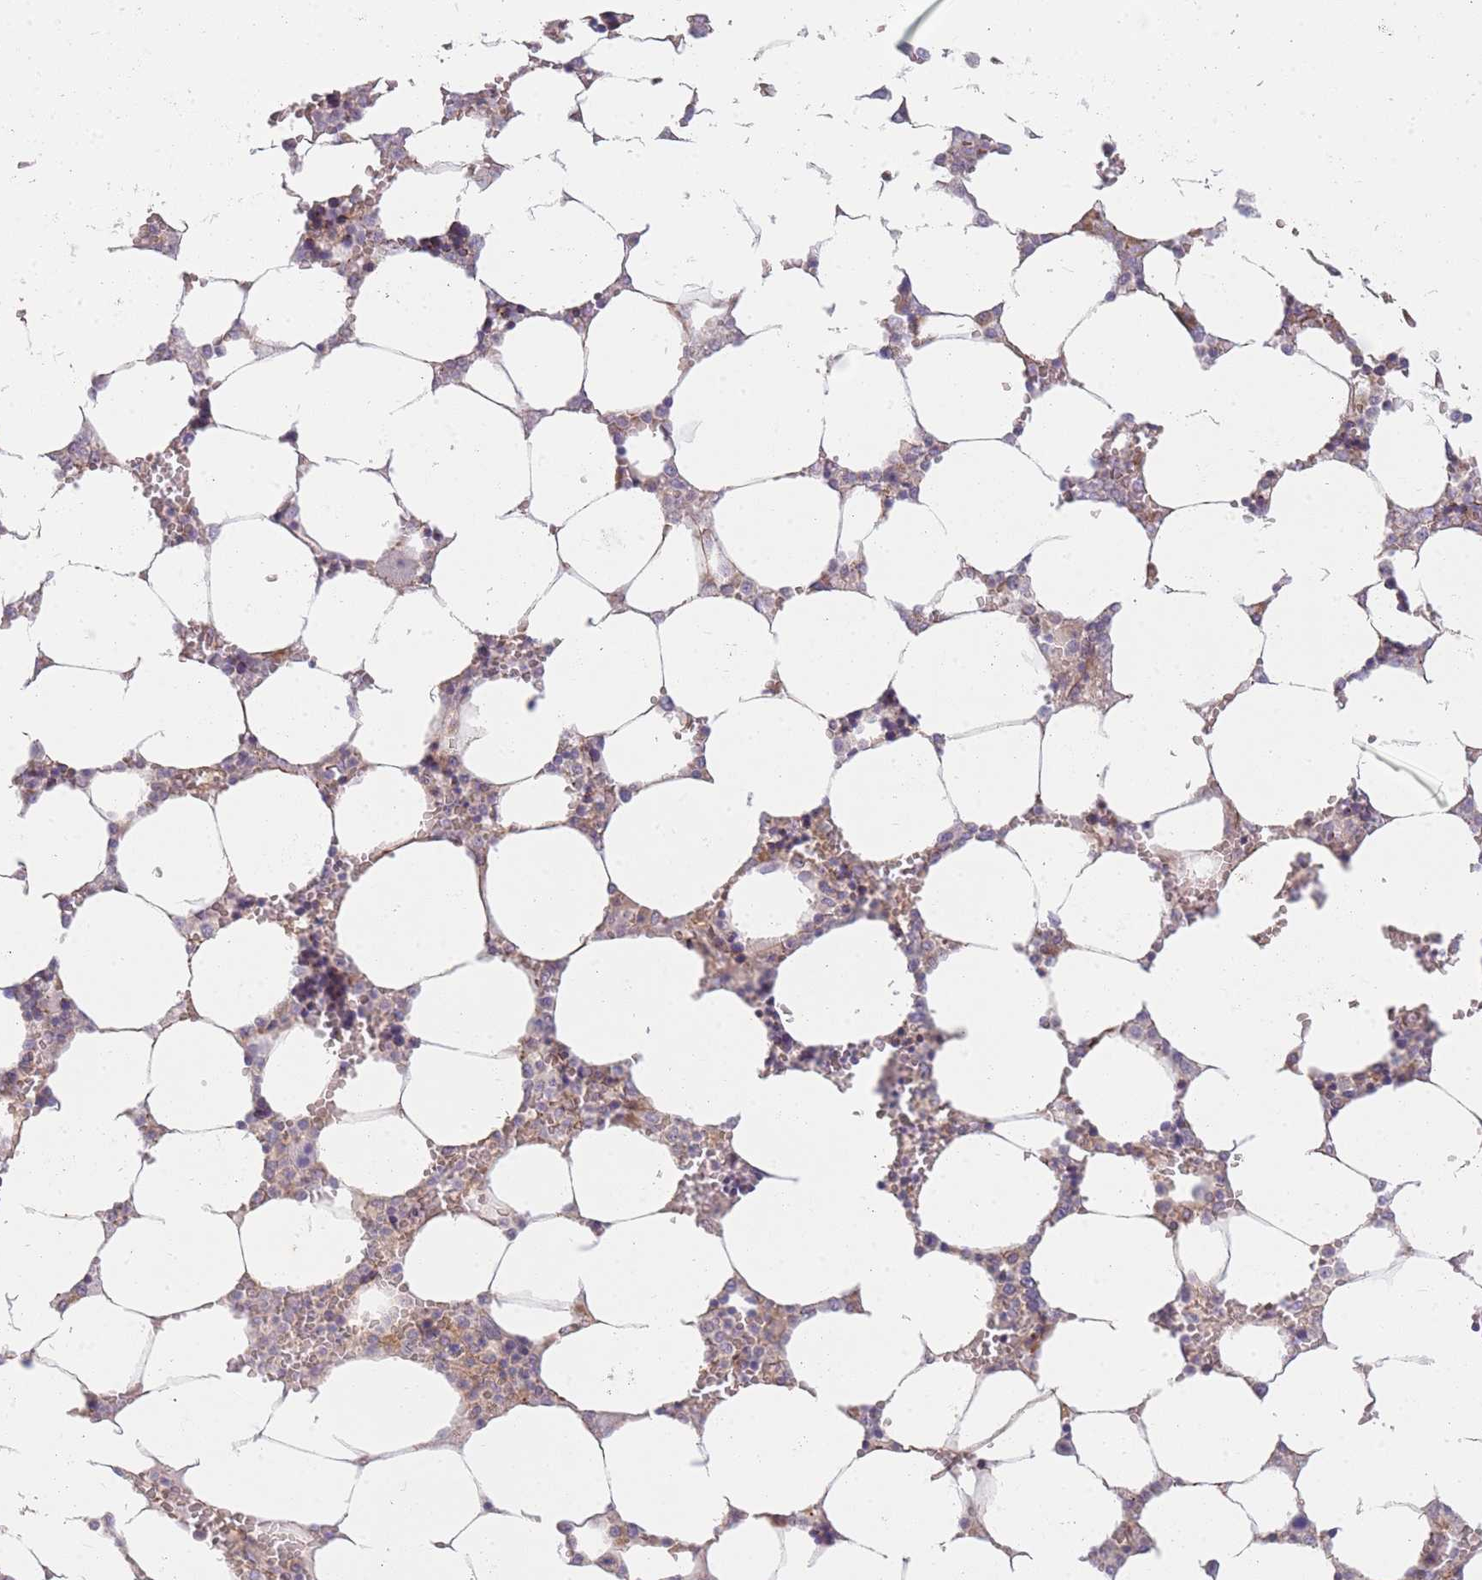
{"staining": {"intensity": "strong", "quantity": "<25%", "location": "cytoplasmic/membranous"}, "tissue": "bone marrow", "cell_type": "Hematopoietic cells", "image_type": "normal", "snomed": [{"axis": "morphology", "description": "Normal tissue, NOS"}, {"axis": "topography", "description": "Bone marrow"}], "caption": "IHC image of benign bone marrow stained for a protein (brown), which shows medium levels of strong cytoplasmic/membranous positivity in about <25% of hematopoietic cells.", "gene": "AP3M1", "patient": {"sex": "male", "age": 64}}